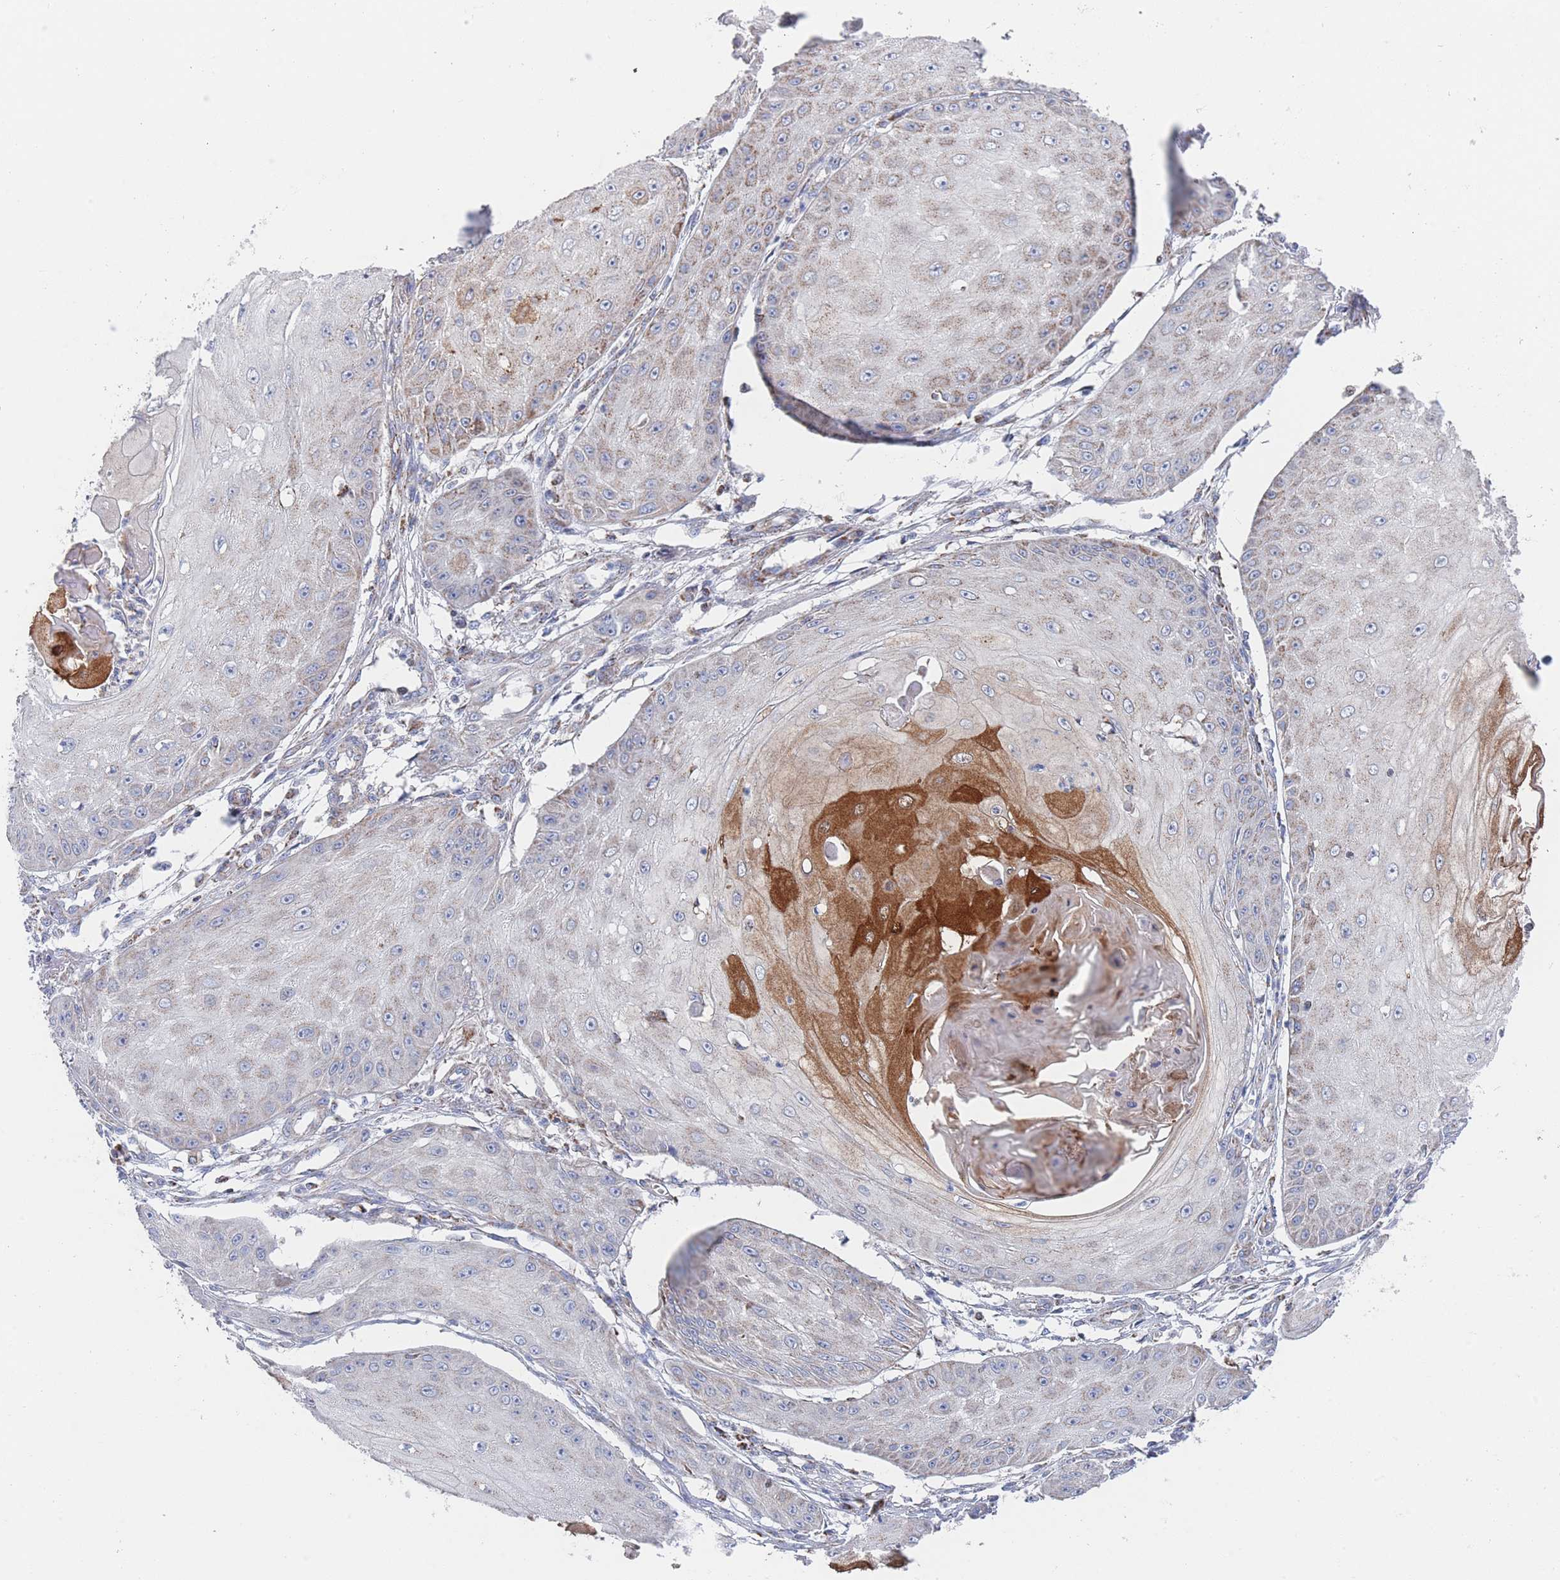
{"staining": {"intensity": "moderate", "quantity": "<25%", "location": "cytoplasmic/membranous"}, "tissue": "skin cancer", "cell_type": "Tumor cells", "image_type": "cancer", "snomed": [{"axis": "morphology", "description": "Squamous cell carcinoma, NOS"}, {"axis": "topography", "description": "Skin"}], "caption": "The photomicrograph shows immunohistochemical staining of squamous cell carcinoma (skin). There is moderate cytoplasmic/membranous staining is present in about <25% of tumor cells.", "gene": "IKZF4", "patient": {"sex": "male", "age": 70}}